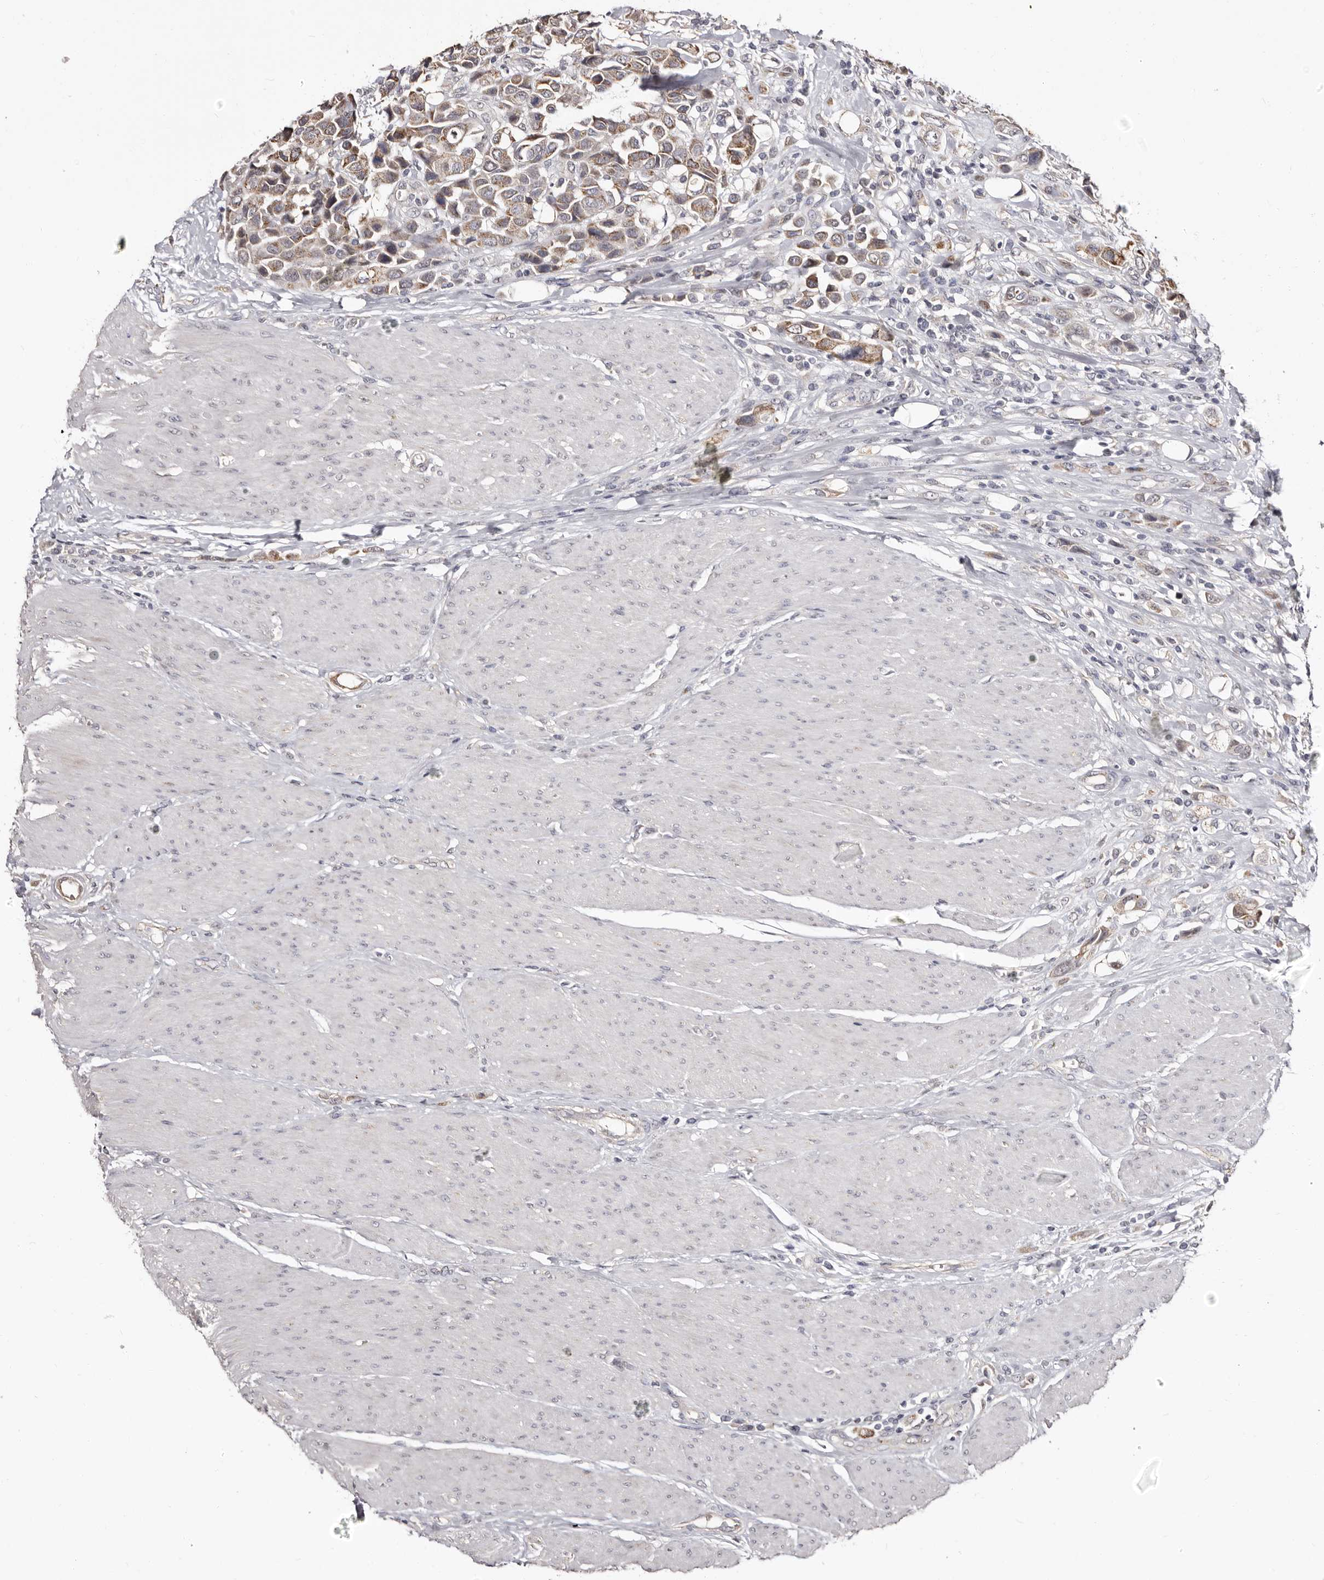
{"staining": {"intensity": "moderate", "quantity": ">75%", "location": "cytoplasmic/membranous"}, "tissue": "urothelial cancer", "cell_type": "Tumor cells", "image_type": "cancer", "snomed": [{"axis": "morphology", "description": "Urothelial carcinoma, High grade"}, {"axis": "topography", "description": "Urinary bladder"}], "caption": "Immunohistochemistry photomicrograph of neoplastic tissue: human urothelial cancer stained using IHC shows medium levels of moderate protein expression localized specifically in the cytoplasmic/membranous of tumor cells, appearing as a cytoplasmic/membranous brown color.", "gene": "PTAFR", "patient": {"sex": "male", "age": 50}}